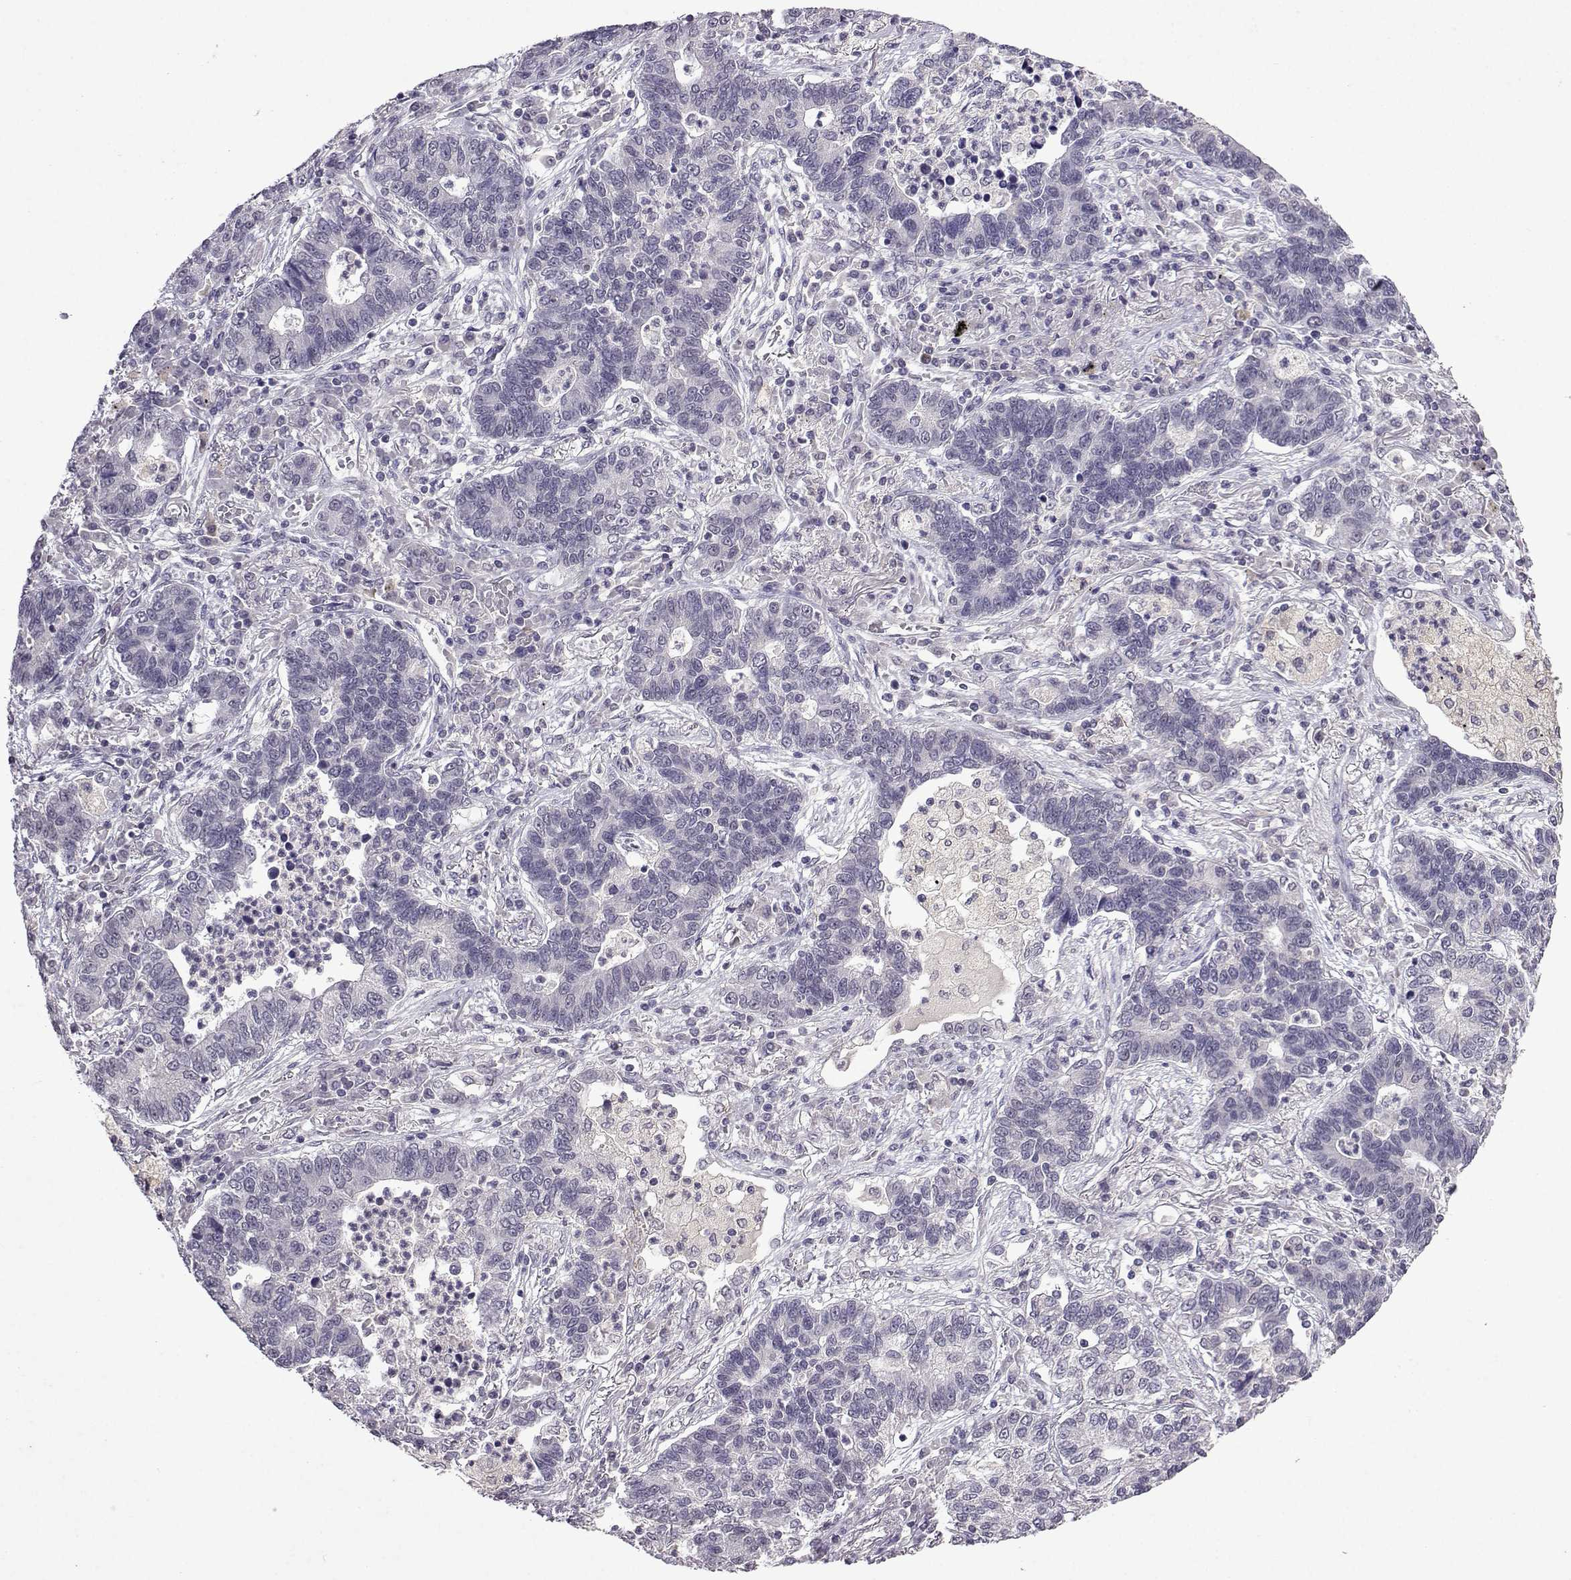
{"staining": {"intensity": "negative", "quantity": "none", "location": "none"}, "tissue": "lung cancer", "cell_type": "Tumor cells", "image_type": "cancer", "snomed": [{"axis": "morphology", "description": "Adenocarcinoma, NOS"}, {"axis": "topography", "description": "Lung"}], "caption": "Tumor cells are negative for brown protein staining in lung cancer.", "gene": "CCL28", "patient": {"sex": "female", "age": 57}}